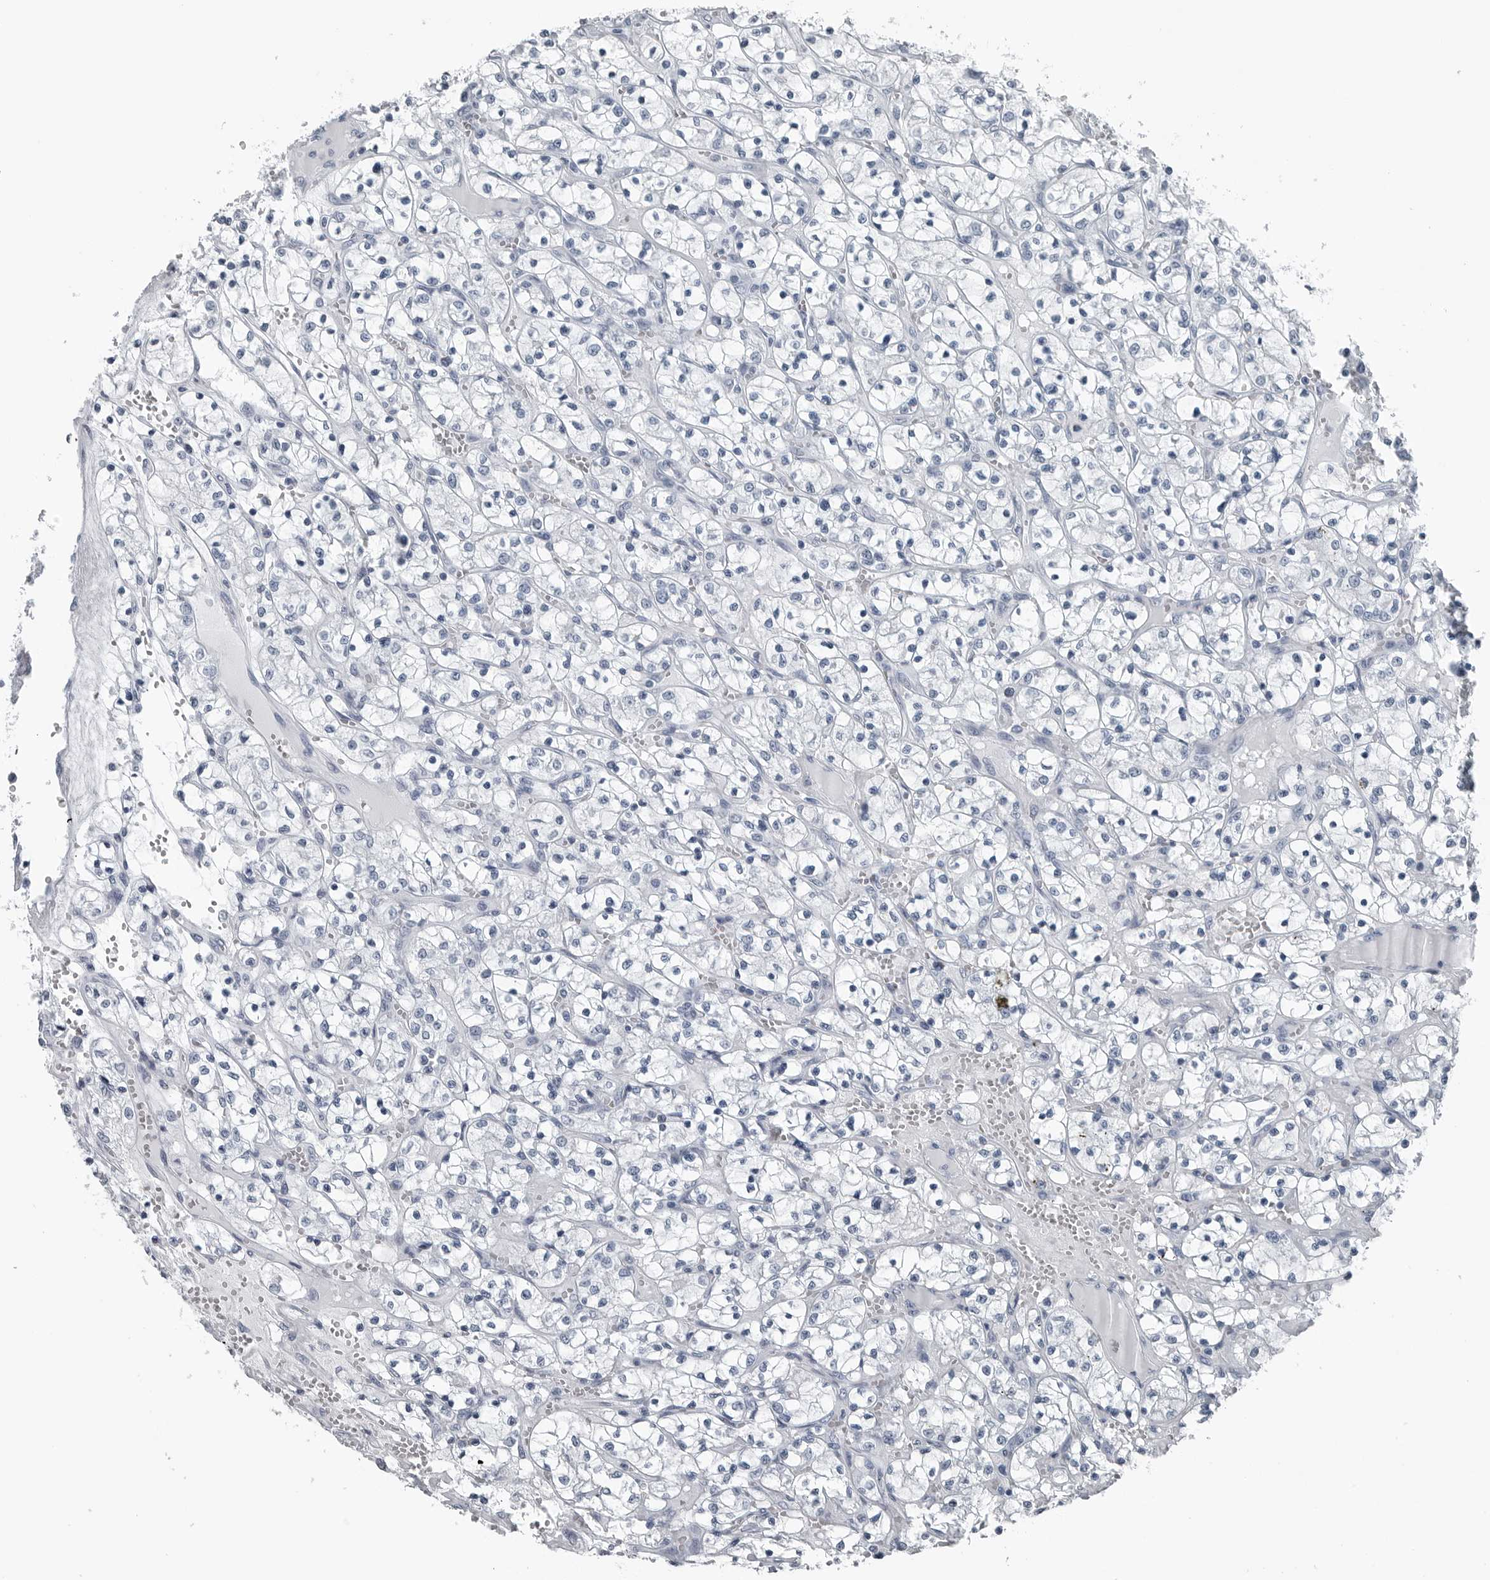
{"staining": {"intensity": "negative", "quantity": "none", "location": "none"}, "tissue": "renal cancer", "cell_type": "Tumor cells", "image_type": "cancer", "snomed": [{"axis": "morphology", "description": "Adenocarcinoma, NOS"}, {"axis": "topography", "description": "Kidney"}], "caption": "Histopathology image shows no protein positivity in tumor cells of renal cancer (adenocarcinoma) tissue. (DAB immunohistochemistry (IHC) visualized using brightfield microscopy, high magnification).", "gene": "SPINK1", "patient": {"sex": "female", "age": 69}}